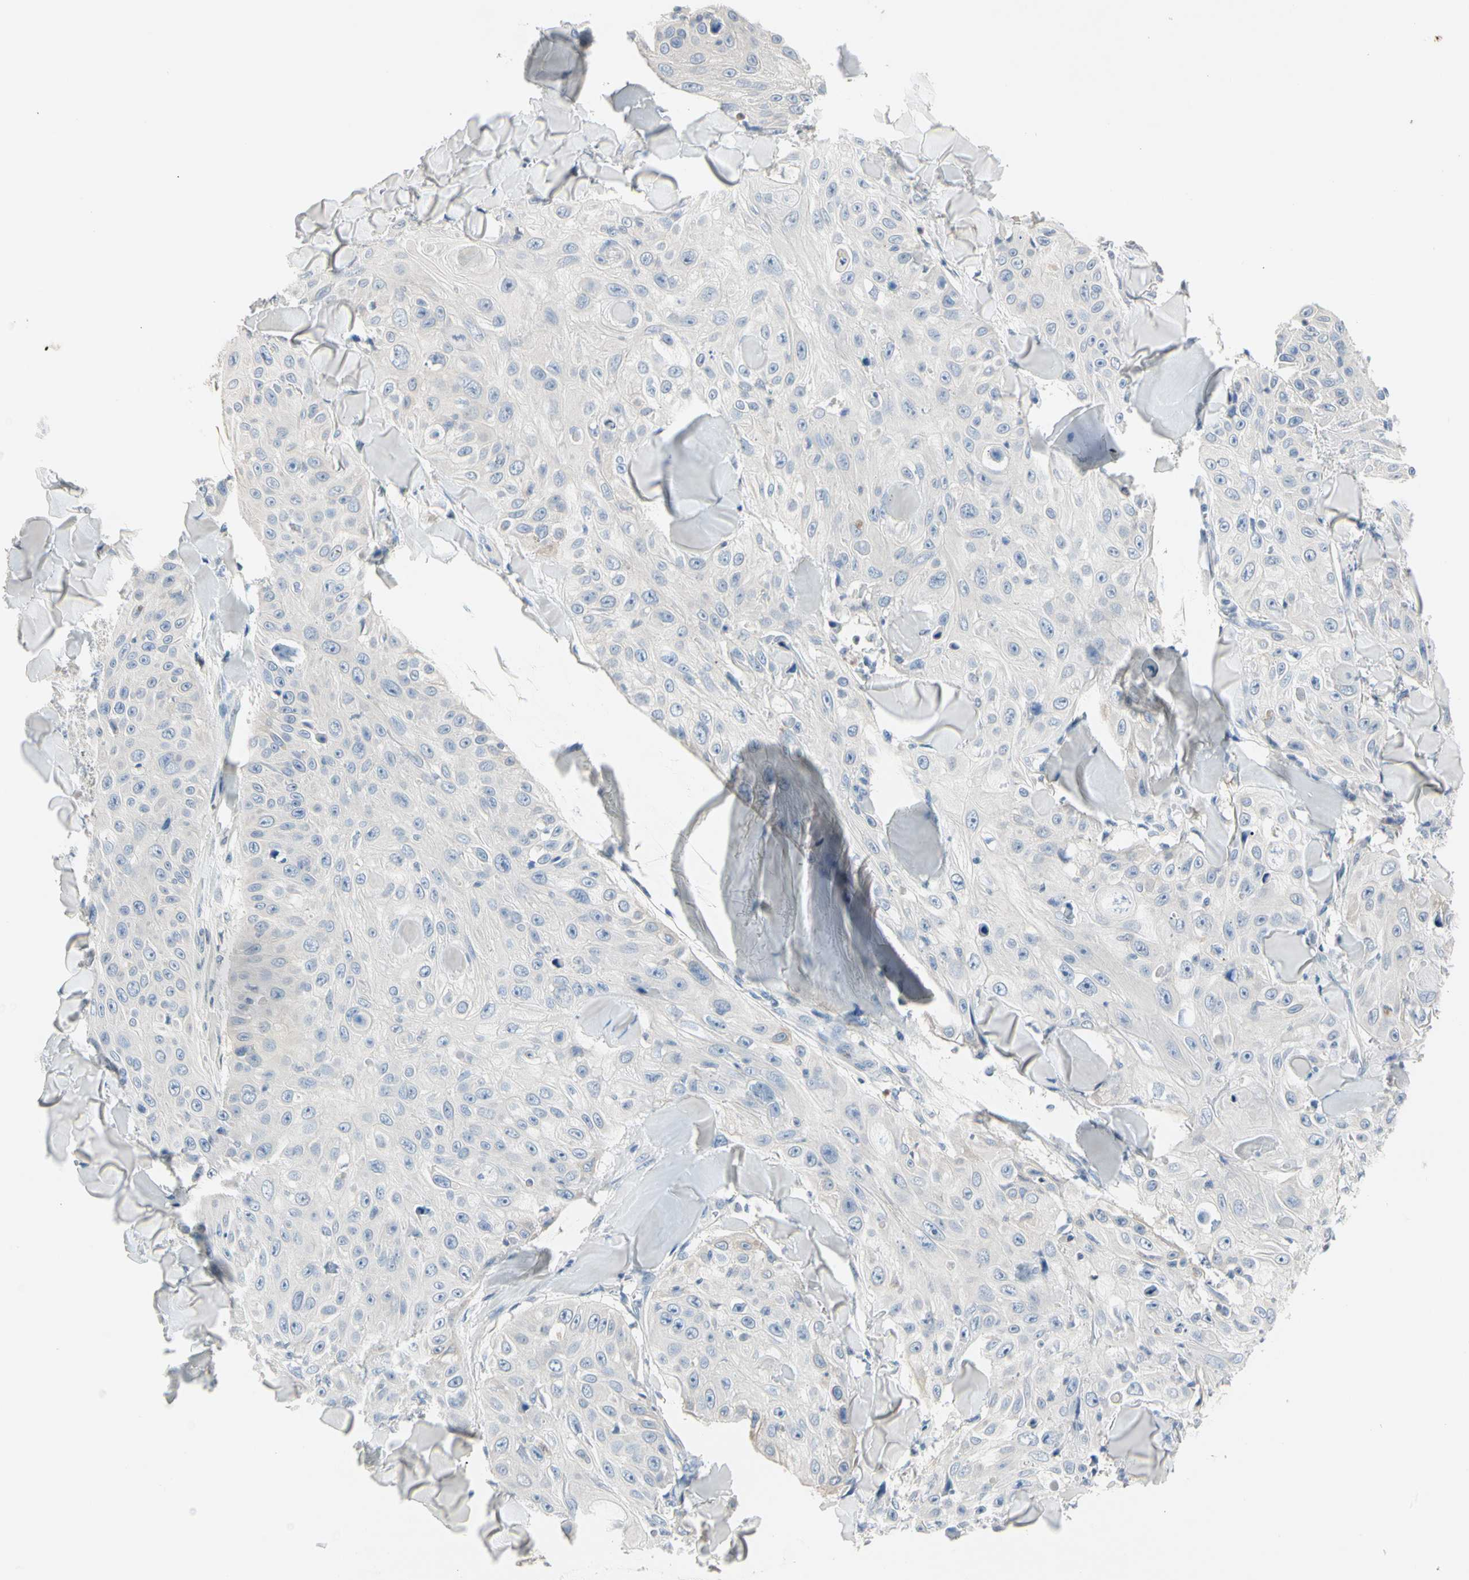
{"staining": {"intensity": "negative", "quantity": "none", "location": "none"}, "tissue": "skin cancer", "cell_type": "Tumor cells", "image_type": "cancer", "snomed": [{"axis": "morphology", "description": "Squamous cell carcinoma, NOS"}, {"axis": "topography", "description": "Skin"}], "caption": "Immunohistochemical staining of human skin cancer demonstrates no significant positivity in tumor cells.", "gene": "ECRG4", "patient": {"sex": "male", "age": 86}}